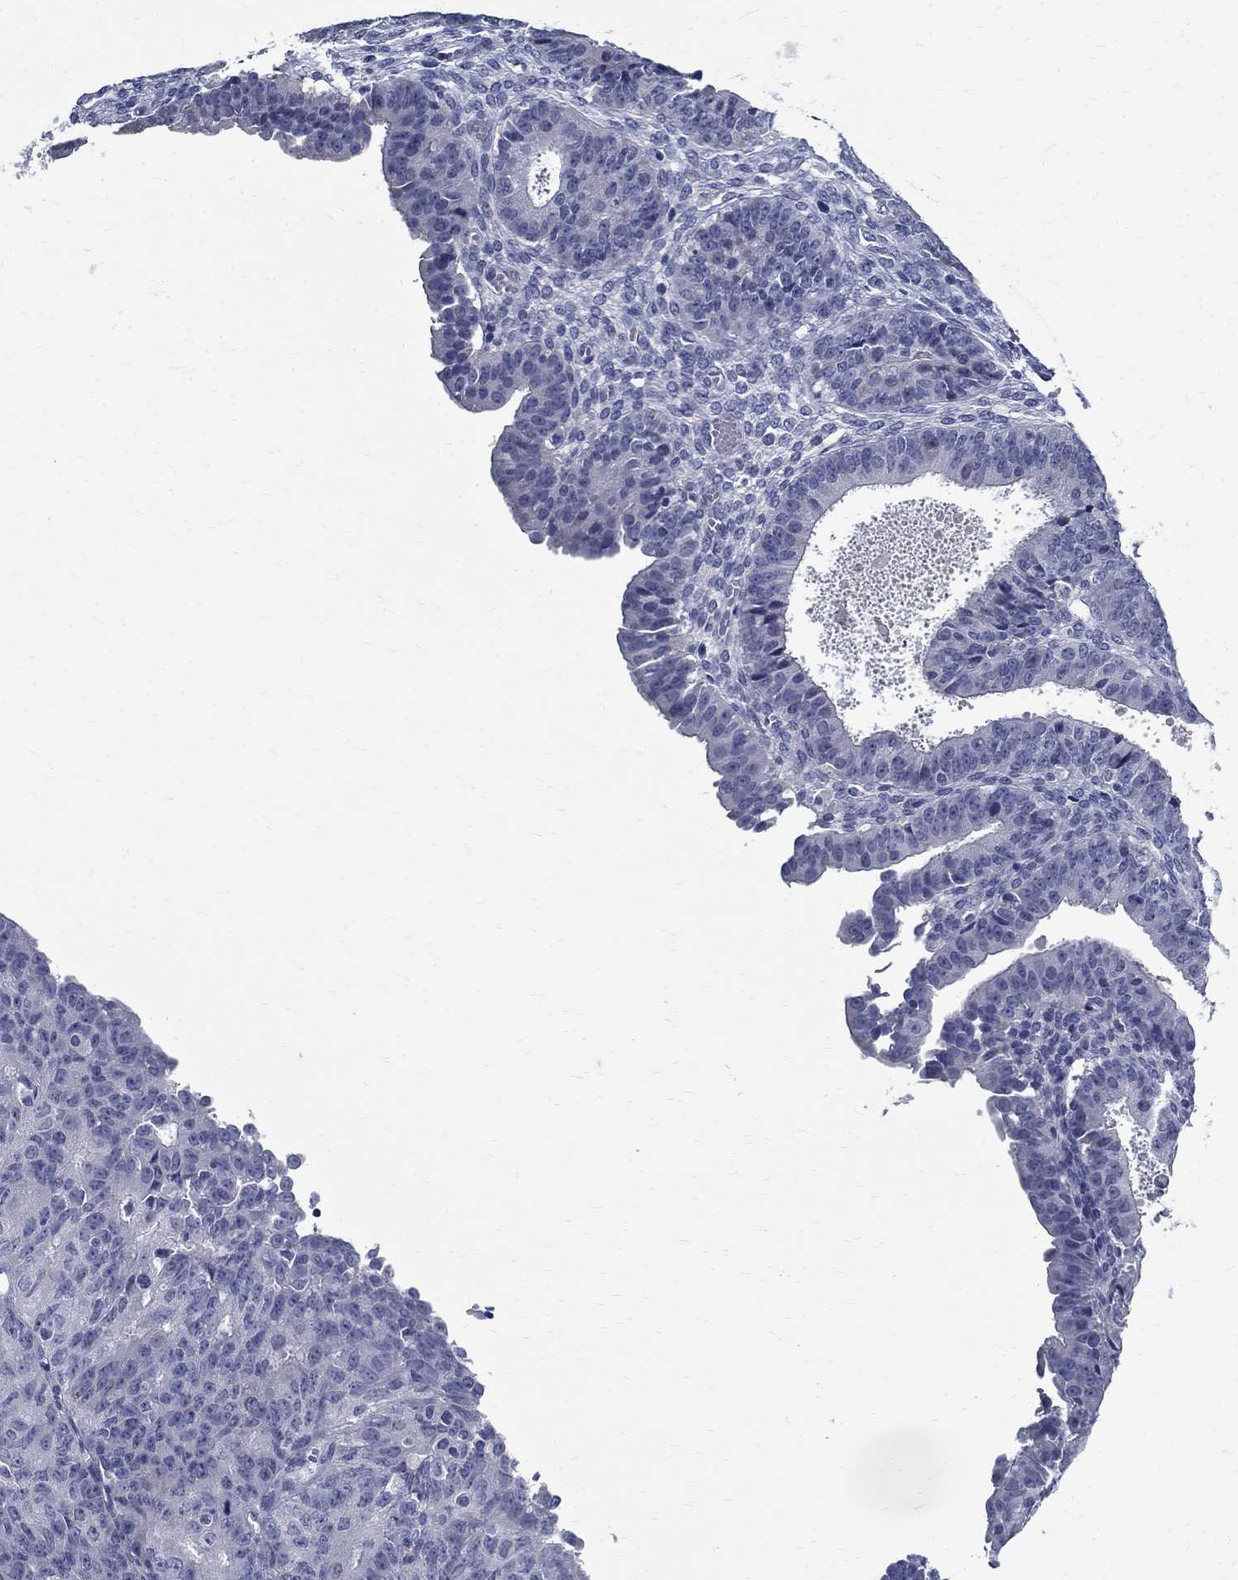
{"staining": {"intensity": "negative", "quantity": "none", "location": "none"}, "tissue": "ovarian cancer", "cell_type": "Tumor cells", "image_type": "cancer", "snomed": [{"axis": "morphology", "description": "Carcinoma, endometroid"}, {"axis": "topography", "description": "Ovary"}], "caption": "DAB immunohistochemical staining of human ovarian cancer (endometroid carcinoma) exhibits no significant positivity in tumor cells.", "gene": "TGM4", "patient": {"sex": "female", "age": 42}}